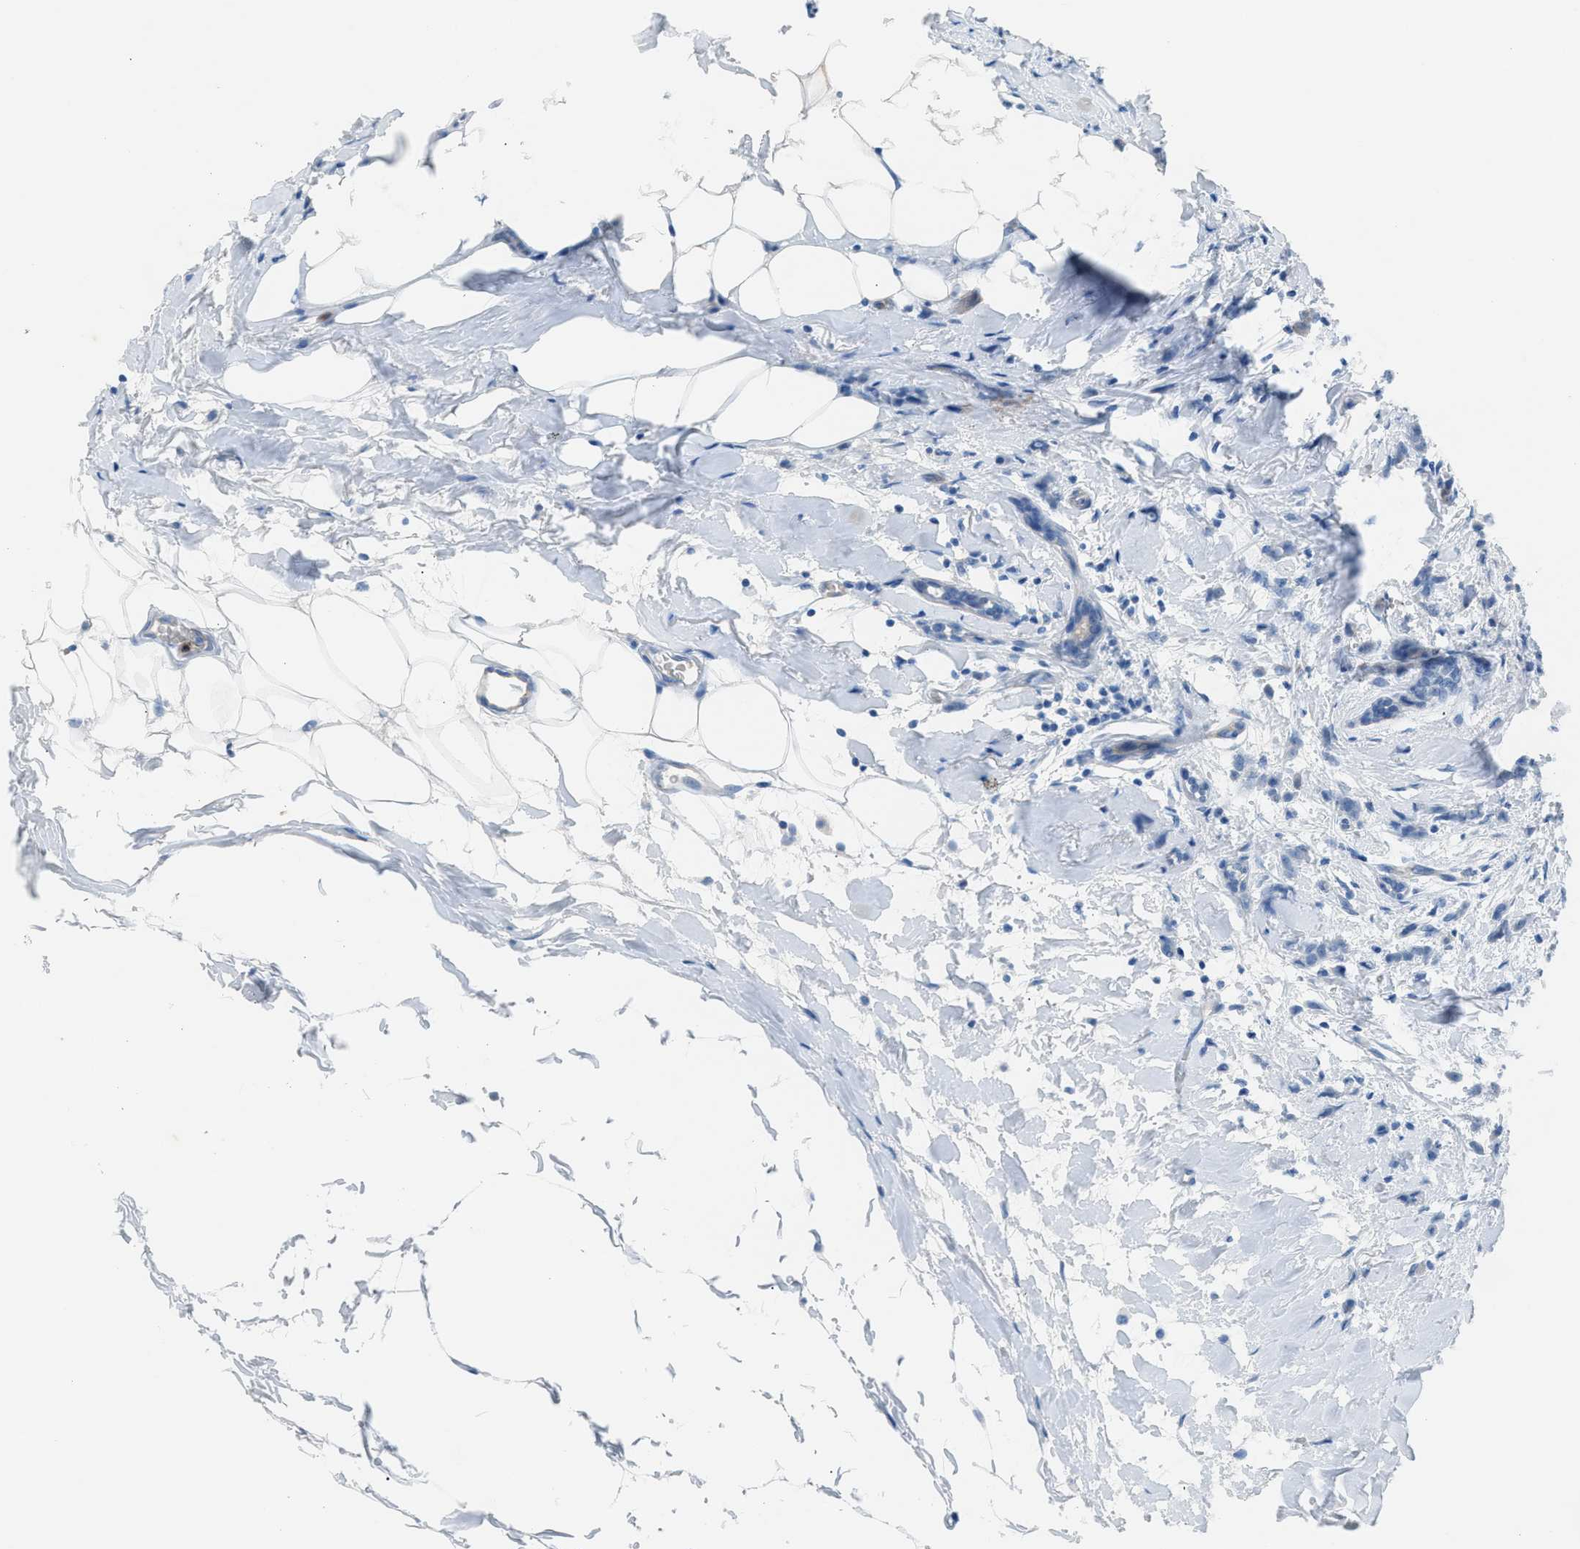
{"staining": {"intensity": "negative", "quantity": "none", "location": "none"}, "tissue": "breast cancer", "cell_type": "Tumor cells", "image_type": "cancer", "snomed": [{"axis": "morphology", "description": "Lobular carcinoma, in situ"}, {"axis": "morphology", "description": "Lobular carcinoma"}, {"axis": "topography", "description": "Breast"}], "caption": "IHC photomicrograph of human breast lobular carcinoma in situ stained for a protein (brown), which demonstrates no positivity in tumor cells. (Brightfield microscopy of DAB immunohistochemistry at high magnification).", "gene": "CFAP77", "patient": {"sex": "female", "age": 41}}